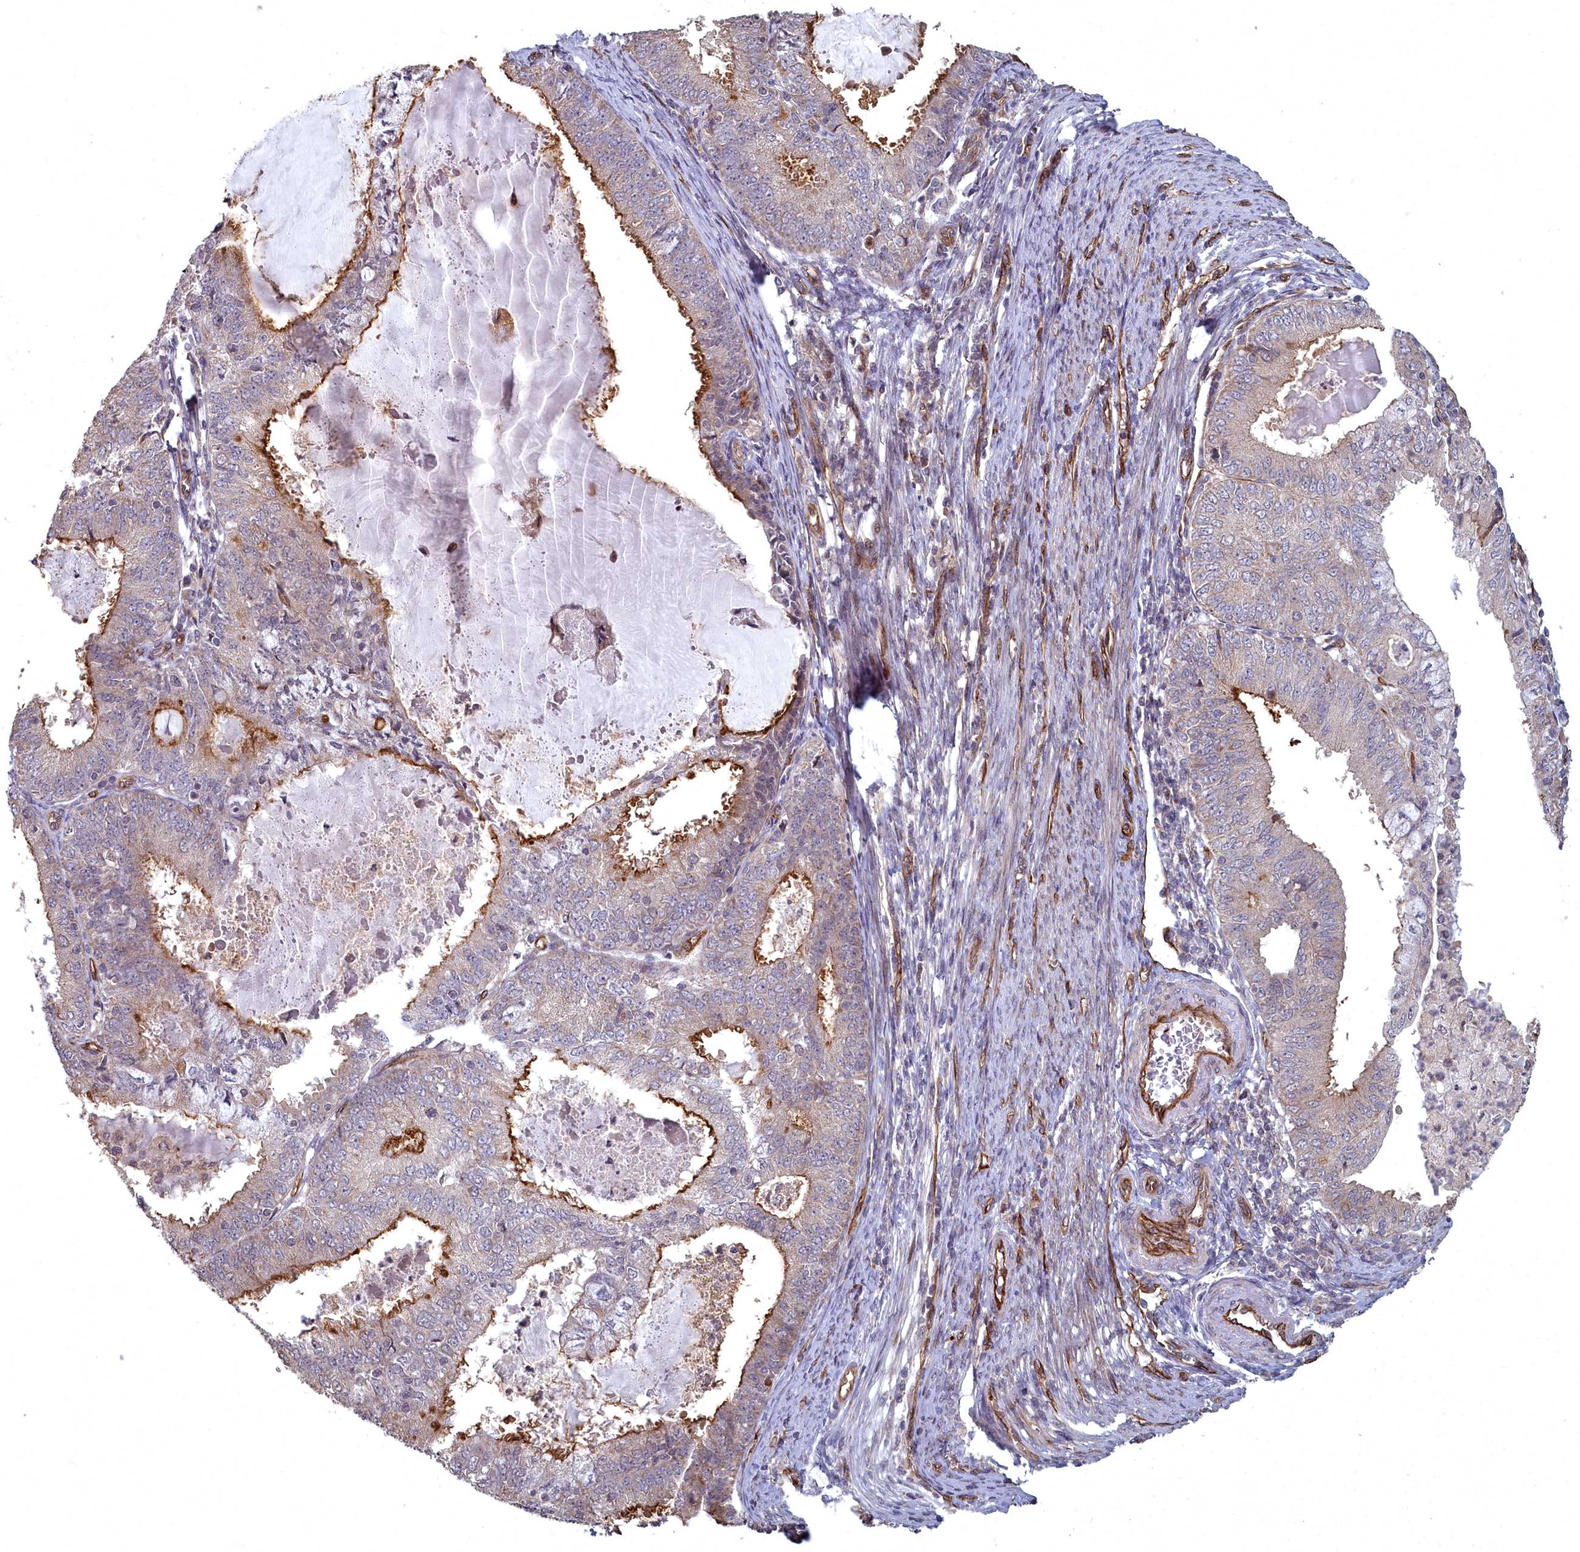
{"staining": {"intensity": "strong", "quantity": "25%-75%", "location": "cytoplasmic/membranous"}, "tissue": "endometrial cancer", "cell_type": "Tumor cells", "image_type": "cancer", "snomed": [{"axis": "morphology", "description": "Adenocarcinoma, NOS"}, {"axis": "topography", "description": "Endometrium"}], "caption": "Strong cytoplasmic/membranous protein expression is appreciated in approximately 25%-75% of tumor cells in endometrial adenocarcinoma.", "gene": "TSPYL4", "patient": {"sex": "female", "age": 57}}